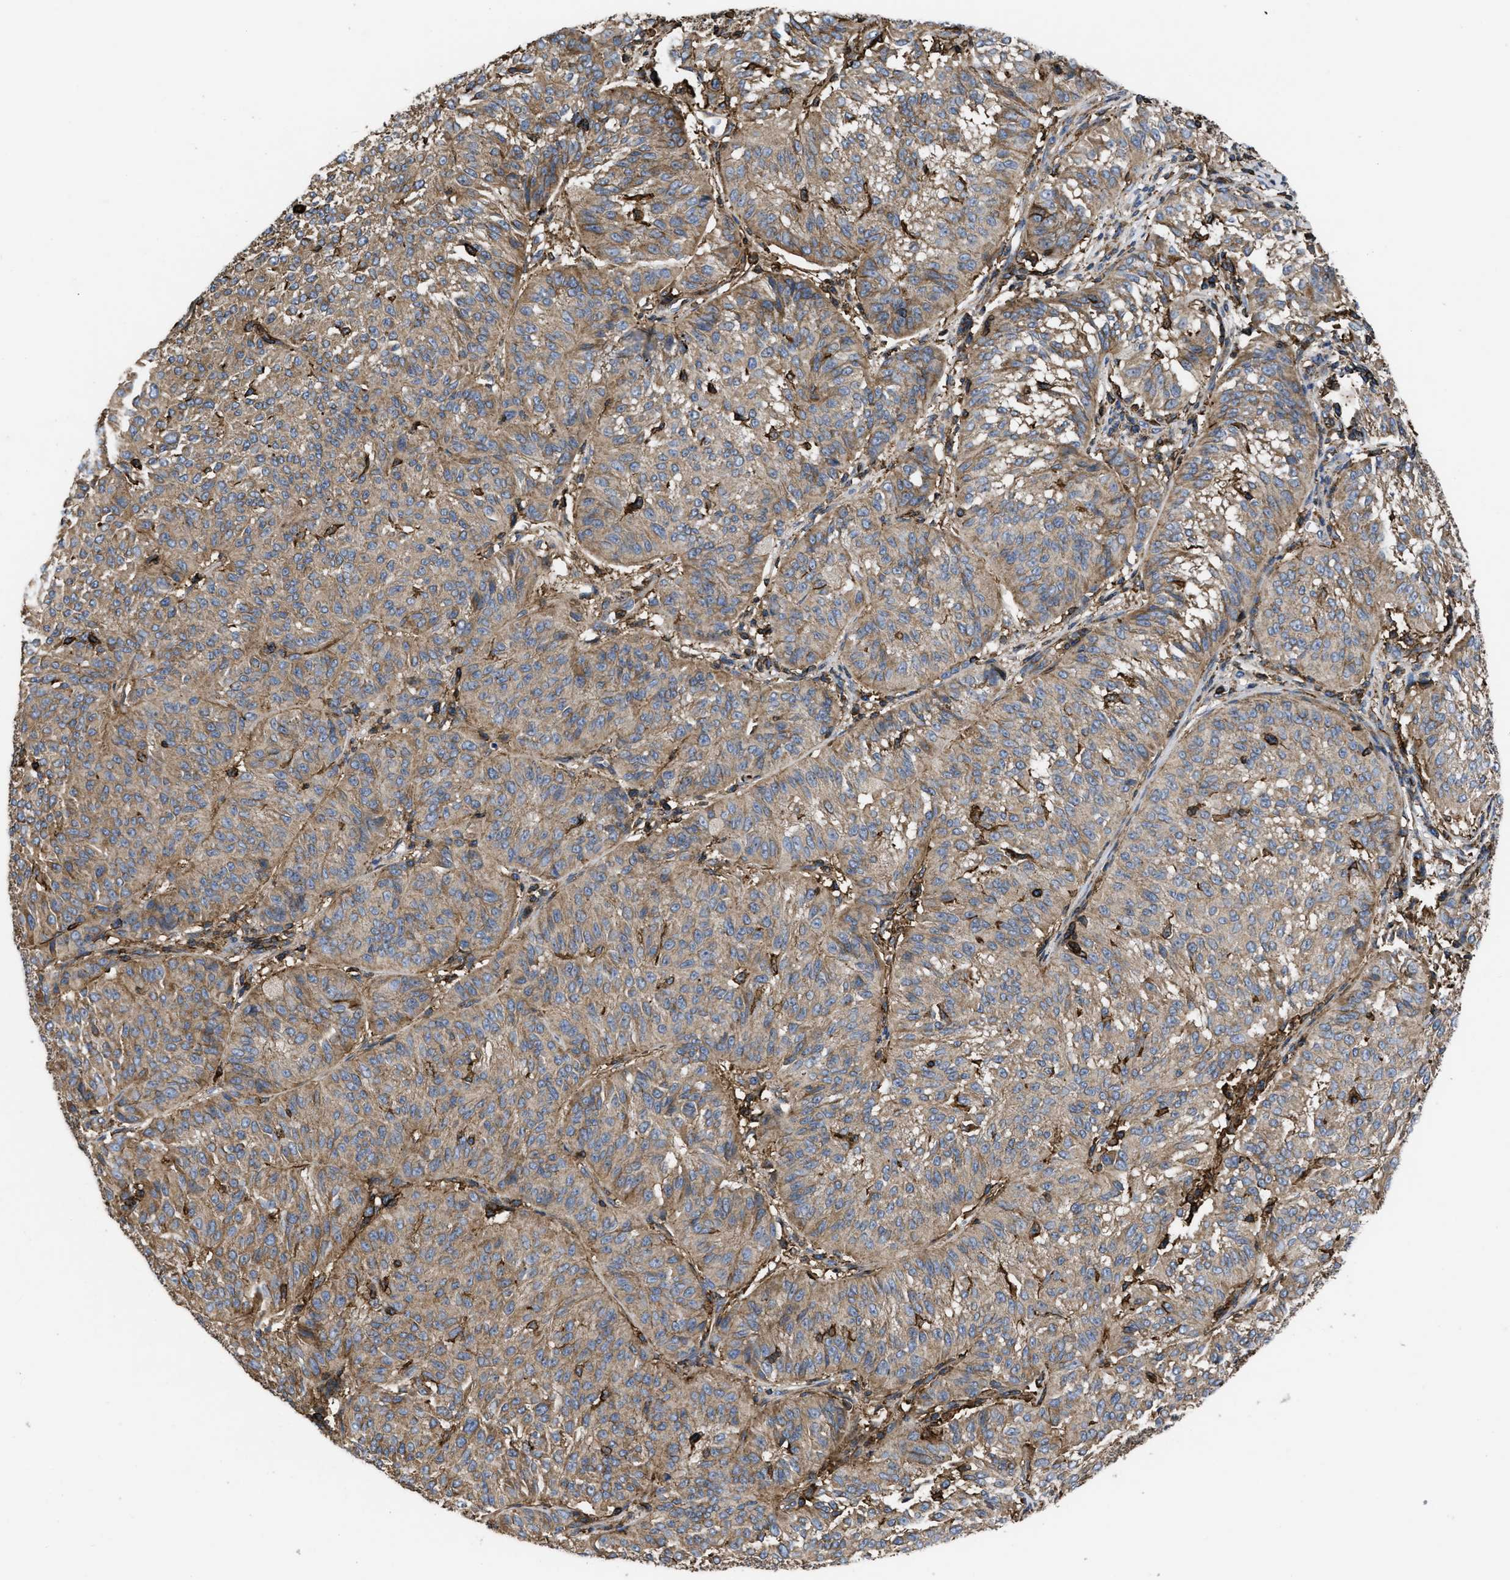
{"staining": {"intensity": "weak", "quantity": ">75%", "location": "cytoplasmic/membranous"}, "tissue": "melanoma", "cell_type": "Tumor cells", "image_type": "cancer", "snomed": [{"axis": "morphology", "description": "Malignant melanoma, NOS"}, {"axis": "topography", "description": "Skin"}], "caption": "The histopathology image exhibits staining of malignant melanoma, revealing weak cytoplasmic/membranous protein positivity (brown color) within tumor cells.", "gene": "SCUBE2", "patient": {"sex": "female", "age": 72}}